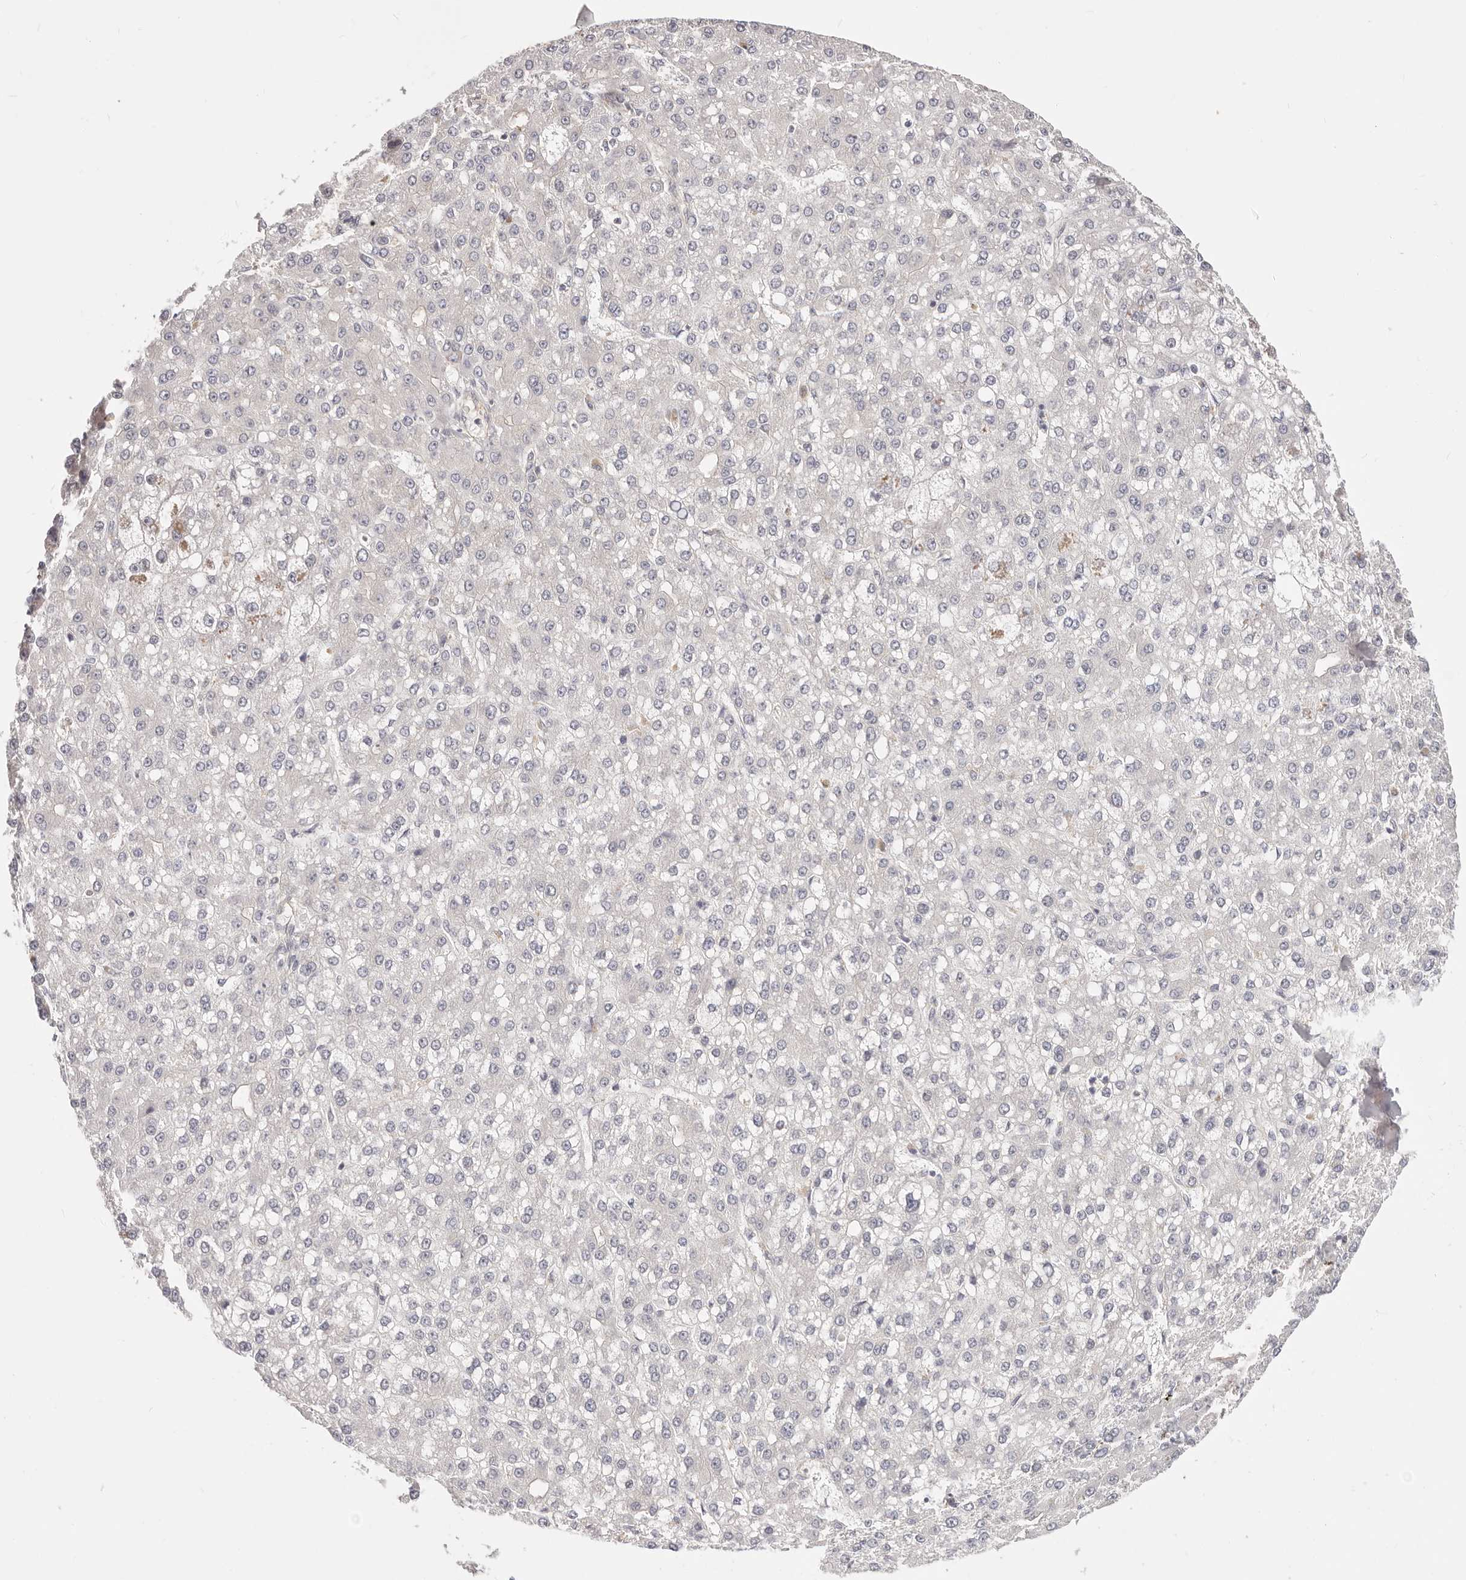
{"staining": {"intensity": "weak", "quantity": "<25%", "location": "cytoplasmic/membranous"}, "tissue": "liver cancer", "cell_type": "Tumor cells", "image_type": "cancer", "snomed": [{"axis": "morphology", "description": "Carcinoma, Hepatocellular, NOS"}, {"axis": "topography", "description": "Liver"}], "caption": "Liver hepatocellular carcinoma was stained to show a protein in brown. There is no significant staining in tumor cells. Brightfield microscopy of immunohistochemistry (IHC) stained with DAB (3,3'-diaminobenzidine) (brown) and hematoxylin (blue), captured at high magnification.", "gene": "KCMF1", "patient": {"sex": "male", "age": 67}}